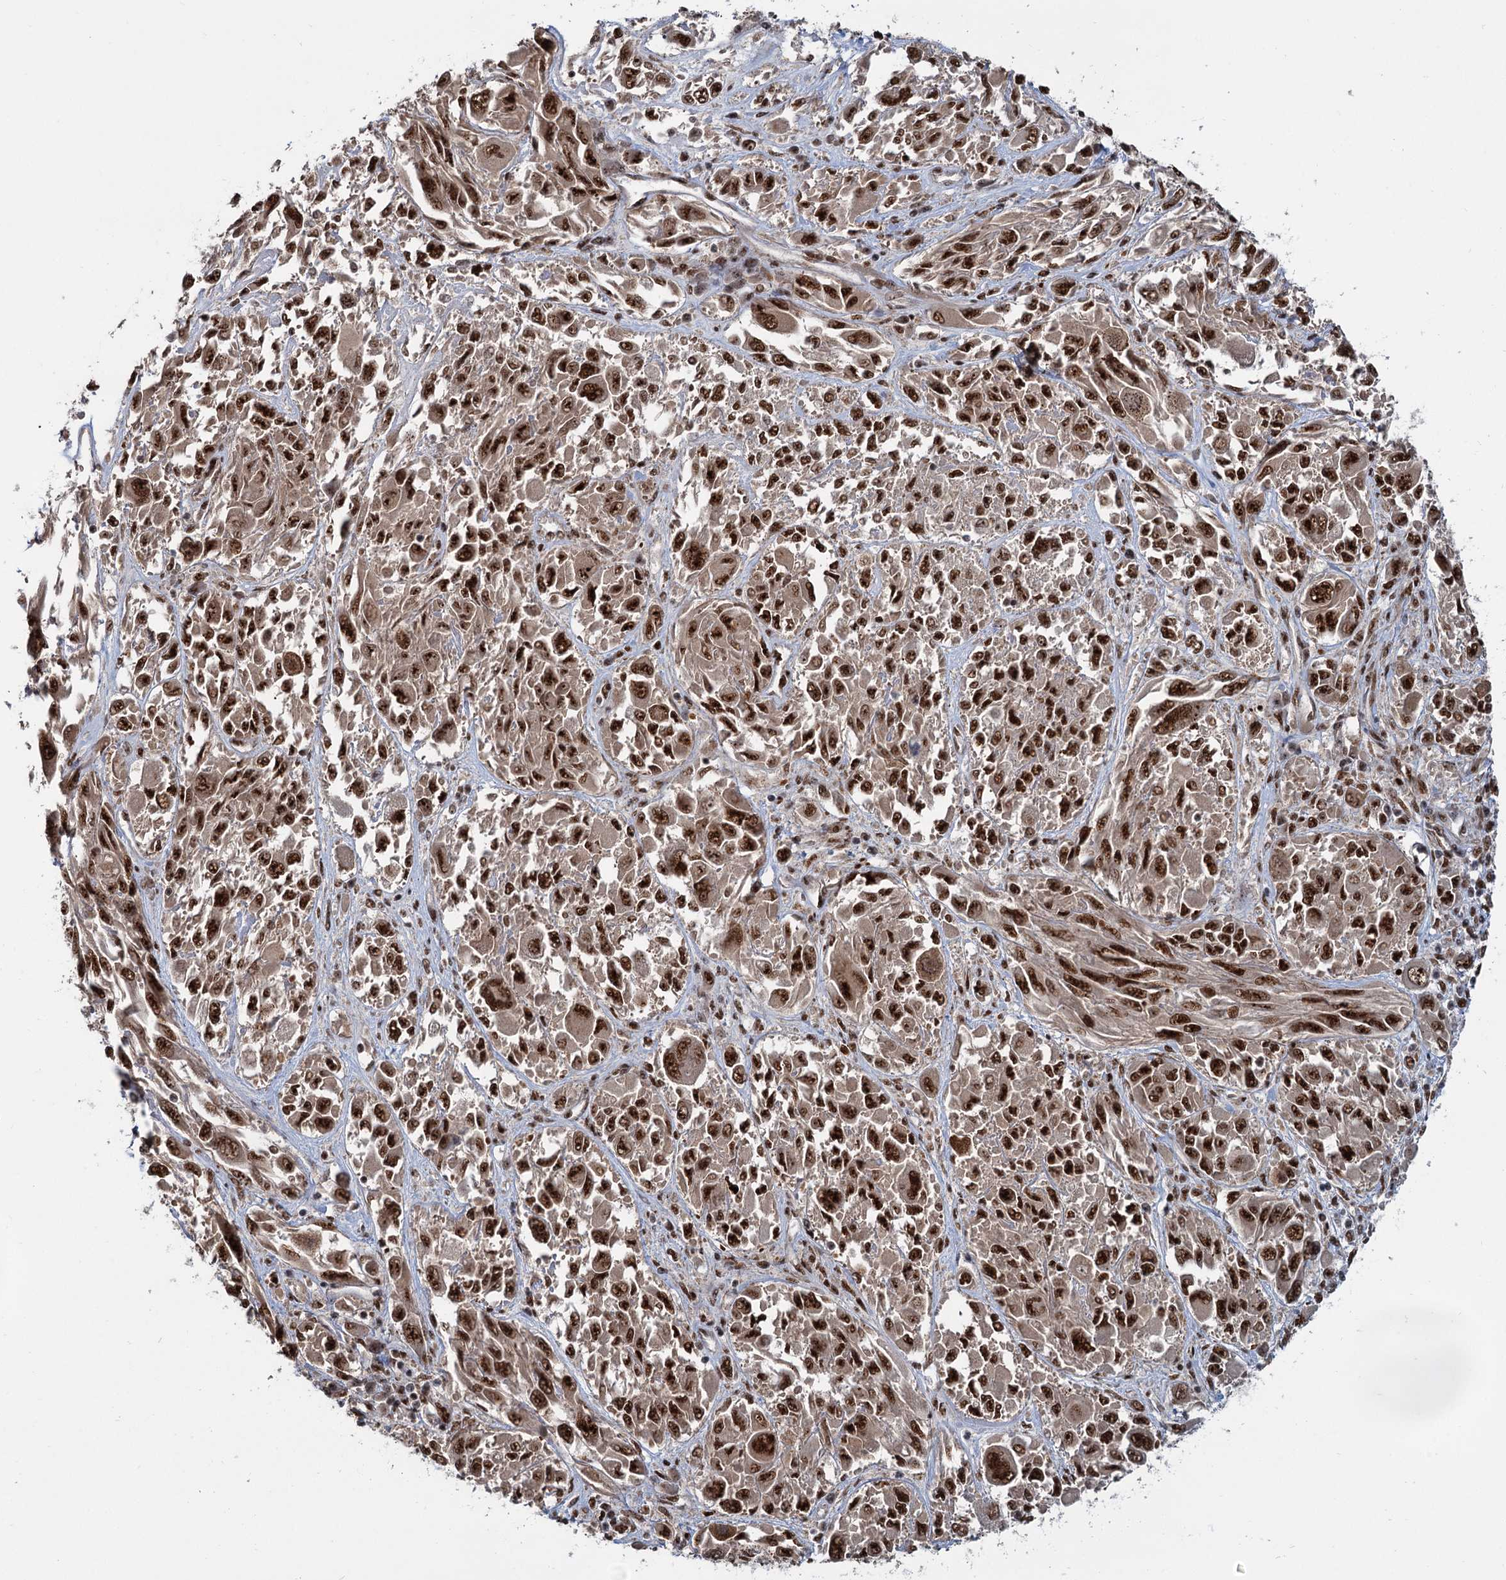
{"staining": {"intensity": "strong", "quantity": ">75%", "location": "nuclear"}, "tissue": "melanoma", "cell_type": "Tumor cells", "image_type": "cancer", "snomed": [{"axis": "morphology", "description": "Malignant melanoma, NOS"}, {"axis": "topography", "description": "Skin"}], "caption": "A high-resolution image shows IHC staining of malignant melanoma, which demonstrates strong nuclear expression in about >75% of tumor cells.", "gene": "WBP4", "patient": {"sex": "female", "age": 91}}